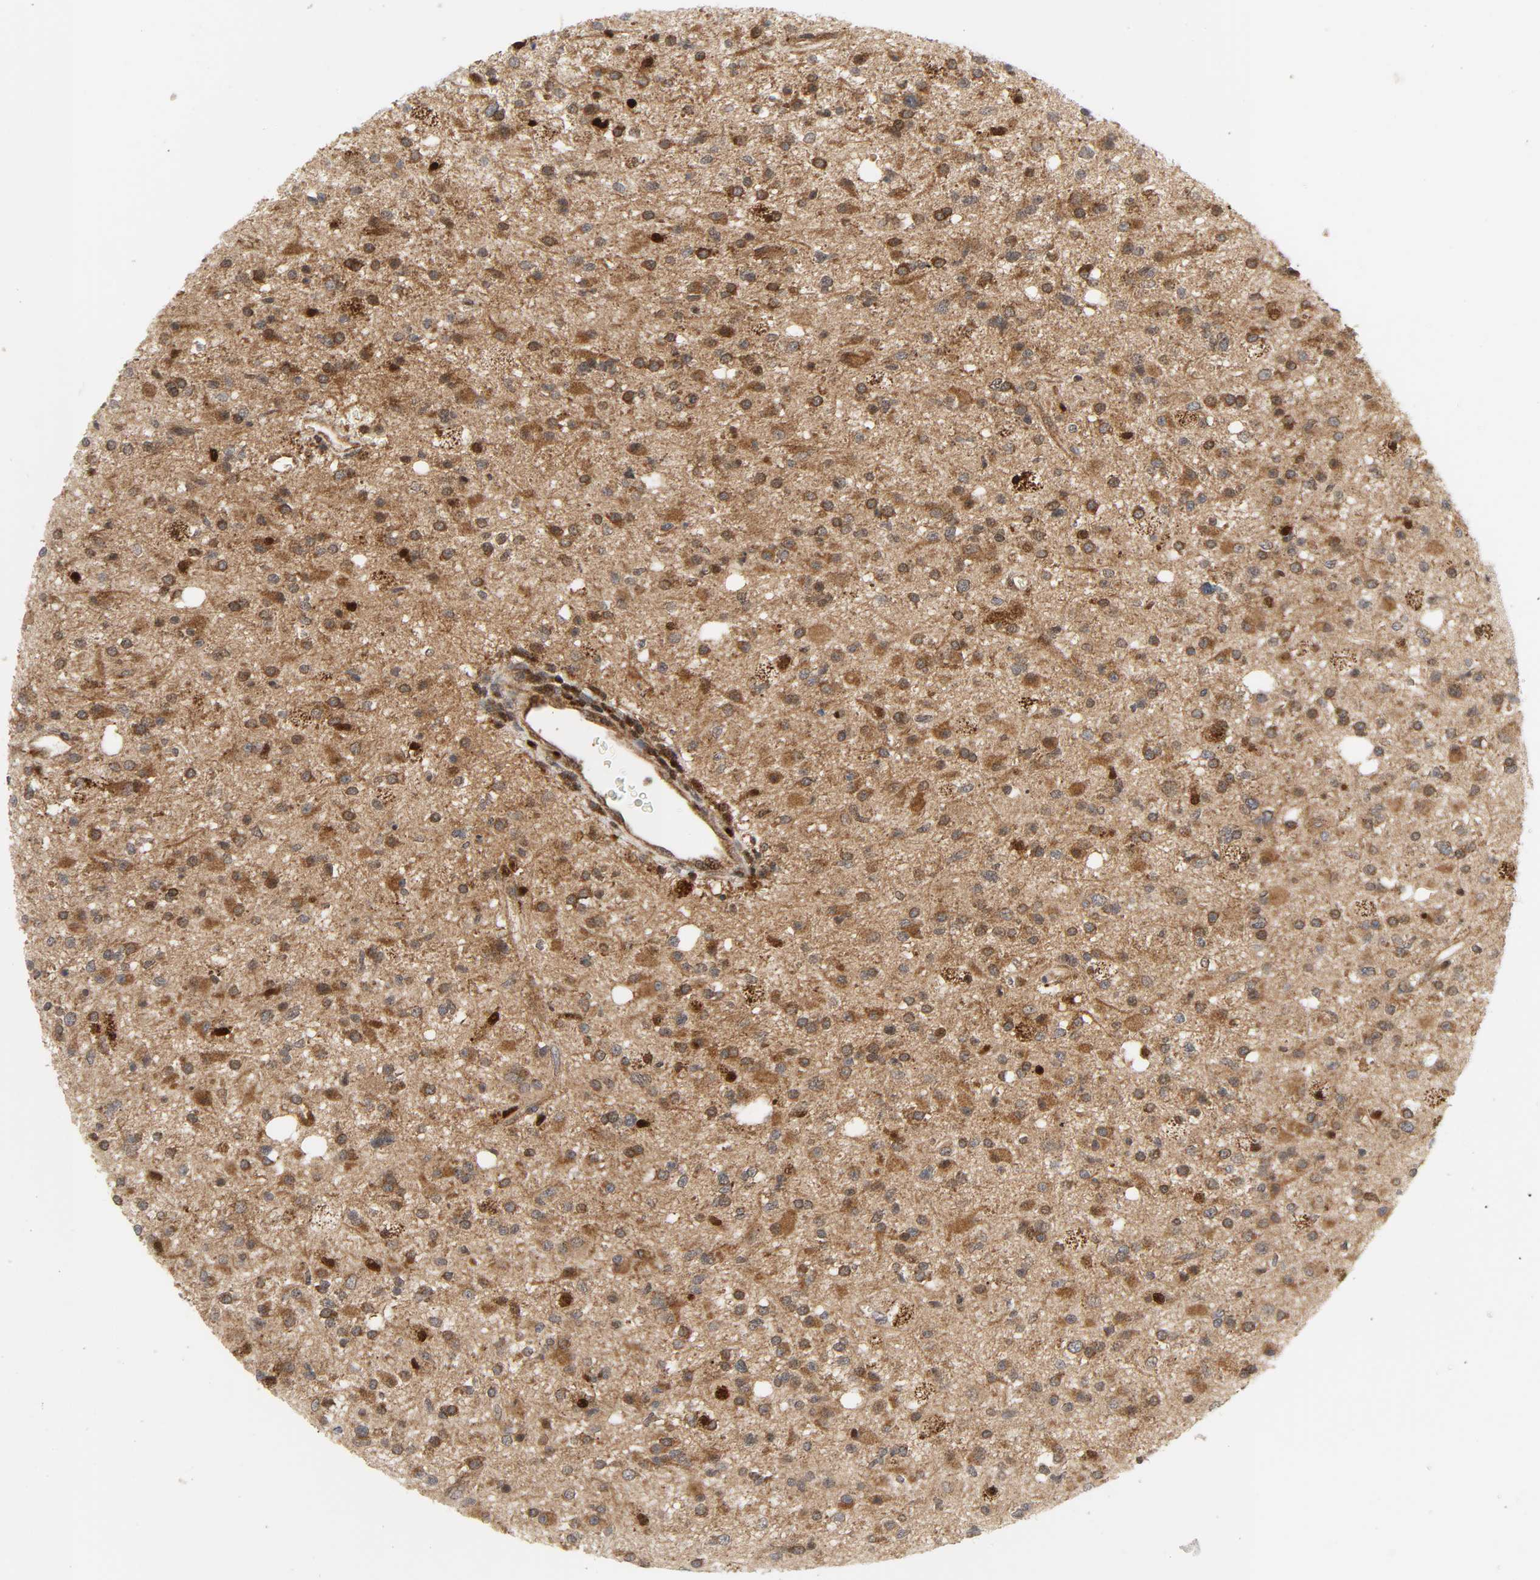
{"staining": {"intensity": "moderate", "quantity": ">75%", "location": "cytoplasmic/membranous"}, "tissue": "glioma", "cell_type": "Tumor cells", "image_type": "cancer", "snomed": [{"axis": "morphology", "description": "Glioma, malignant, High grade"}, {"axis": "topography", "description": "Brain"}], "caption": "Approximately >75% of tumor cells in human malignant glioma (high-grade) demonstrate moderate cytoplasmic/membranous protein staining as visualized by brown immunohistochemical staining.", "gene": "CHUK", "patient": {"sex": "male", "age": 33}}